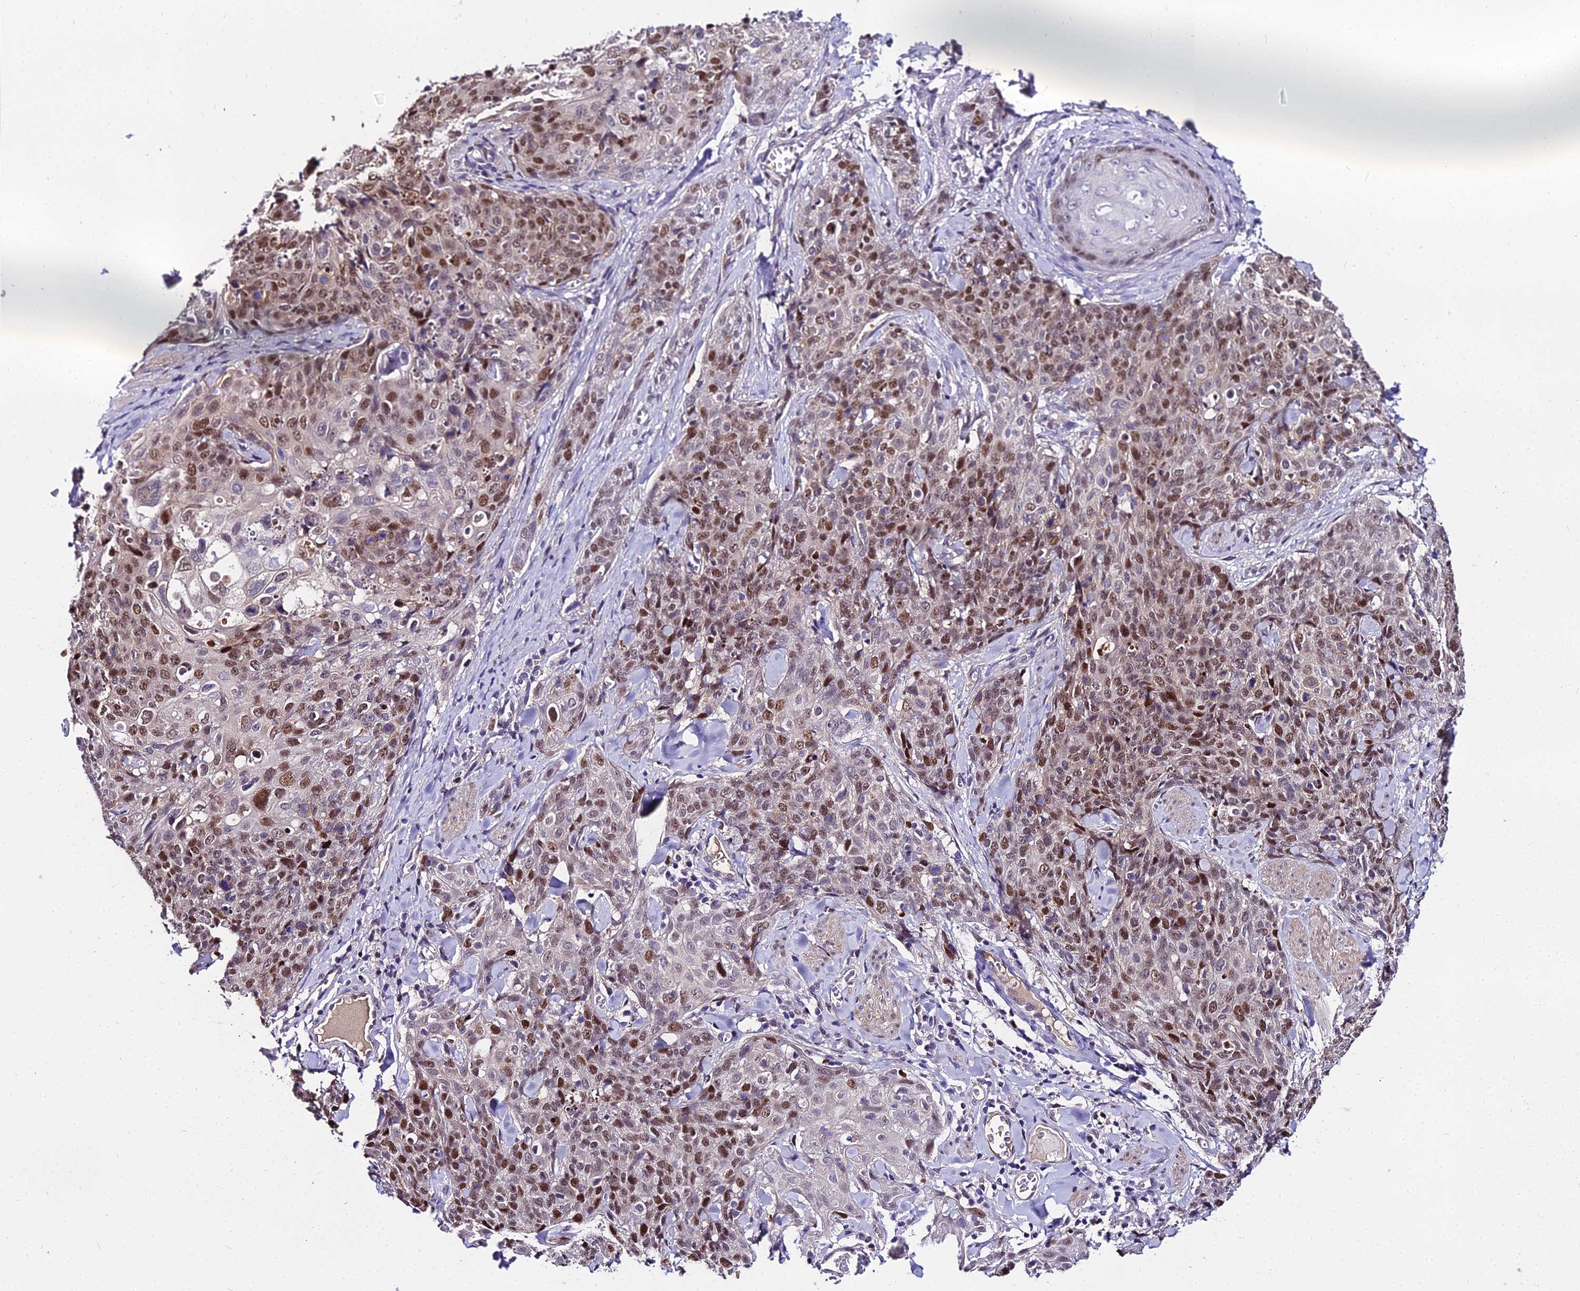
{"staining": {"intensity": "moderate", "quantity": ">75%", "location": "nuclear"}, "tissue": "skin cancer", "cell_type": "Tumor cells", "image_type": "cancer", "snomed": [{"axis": "morphology", "description": "Squamous cell carcinoma, NOS"}, {"axis": "topography", "description": "Skin"}, {"axis": "topography", "description": "Vulva"}], "caption": "Immunohistochemistry image of neoplastic tissue: human squamous cell carcinoma (skin) stained using immunohistochemistry shows medium levels of moderate protein expression localized specifically in the nuclear of tumor cells, appearing as a nuclear brown color.", "gene": "TRIML2", "patient": {"sex": "female", "age": 85}}